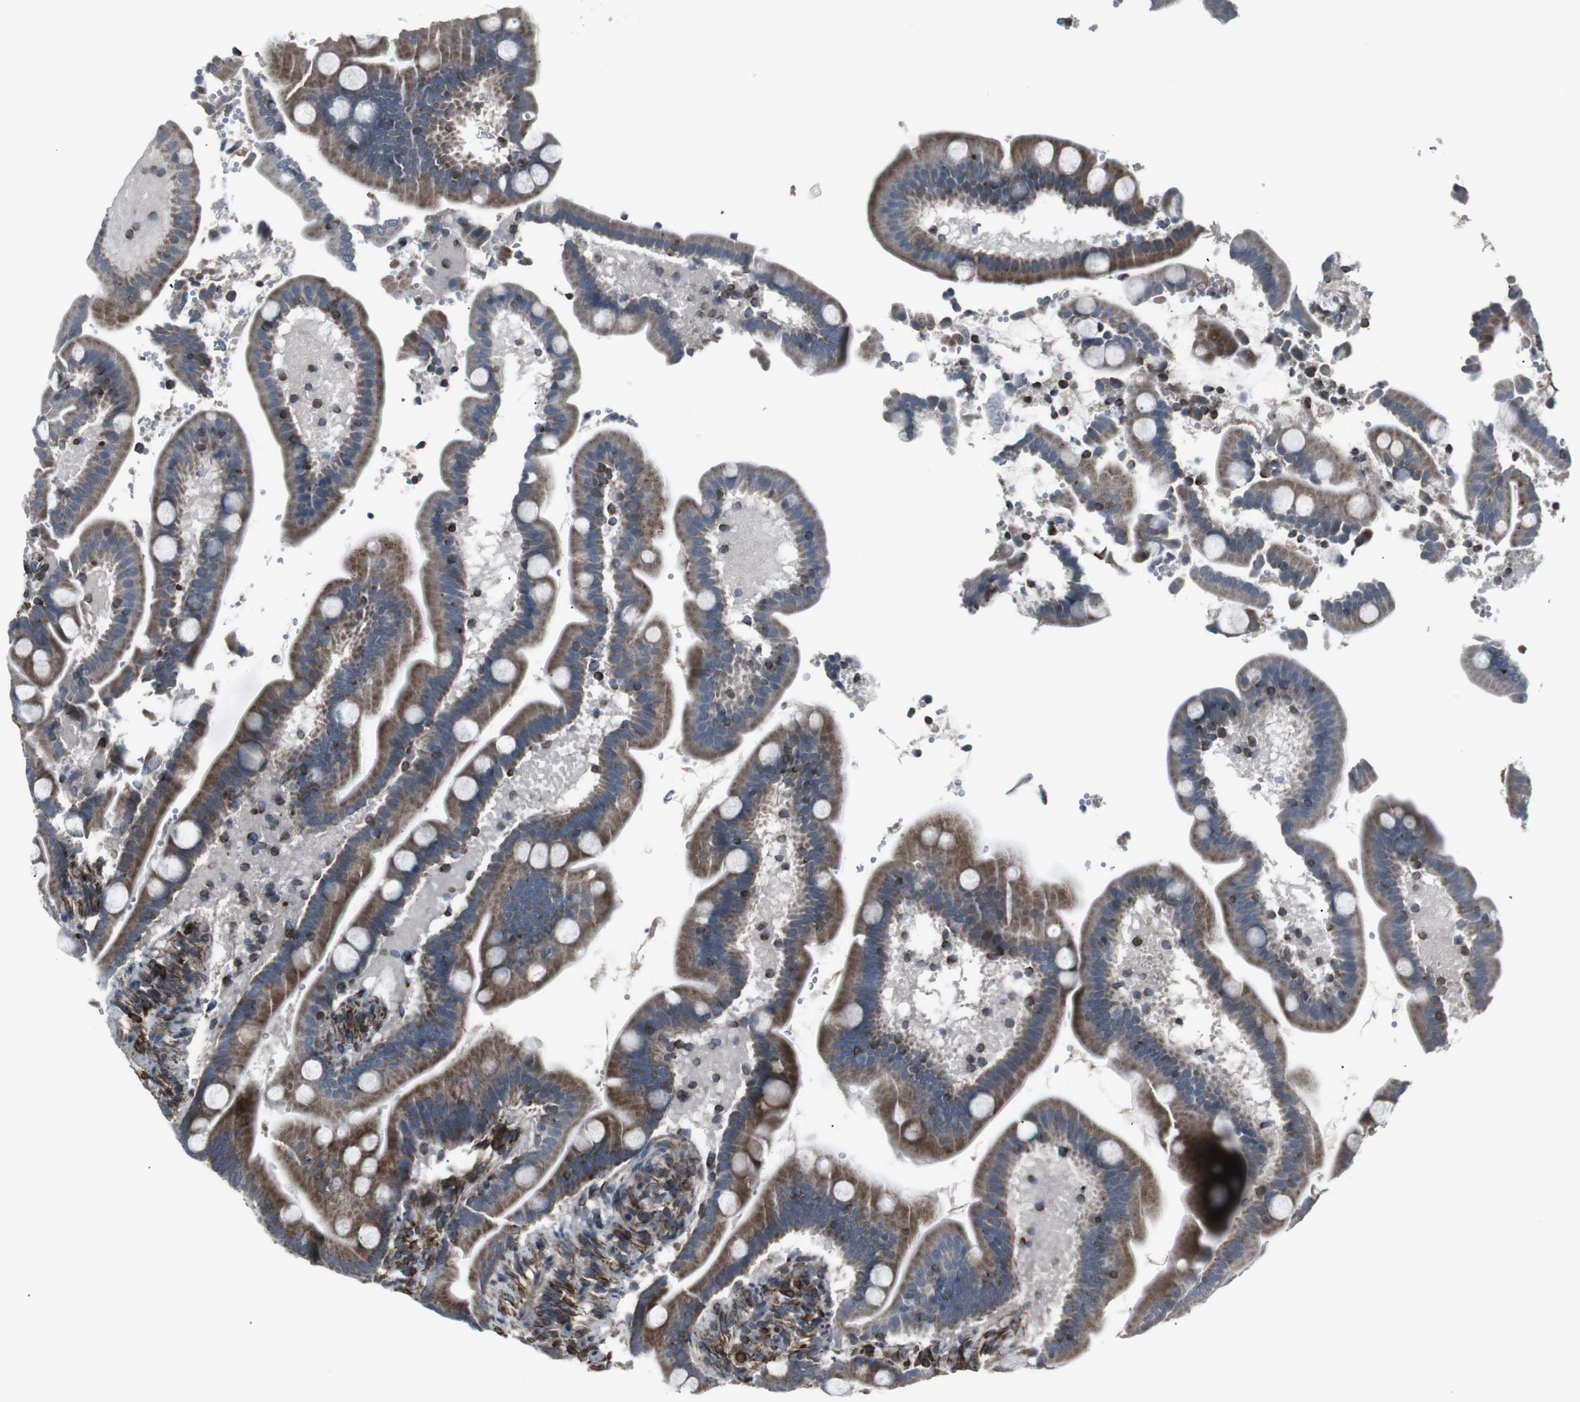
{"staining": {"intensity": "moderate", "quantity": ">75%", "location": "cytoplasmic/membranous"}, "tissue": "duodenum", "cell_type": "Glandular cells", "image_type": "normal", "snomed": [{"axis": "morphology", "description": "Normal tissue, NOS"}, {"axis": "topography", "description": "Duodenum"}], "caption": "Moderate cytoplasmic/membranous expression for a protein is identified in about >75% of glandular cells of benign duodenum using immunohistochemistry.", "gene": "TMEM141", "patient": {"sex": "male", "age": 54}}